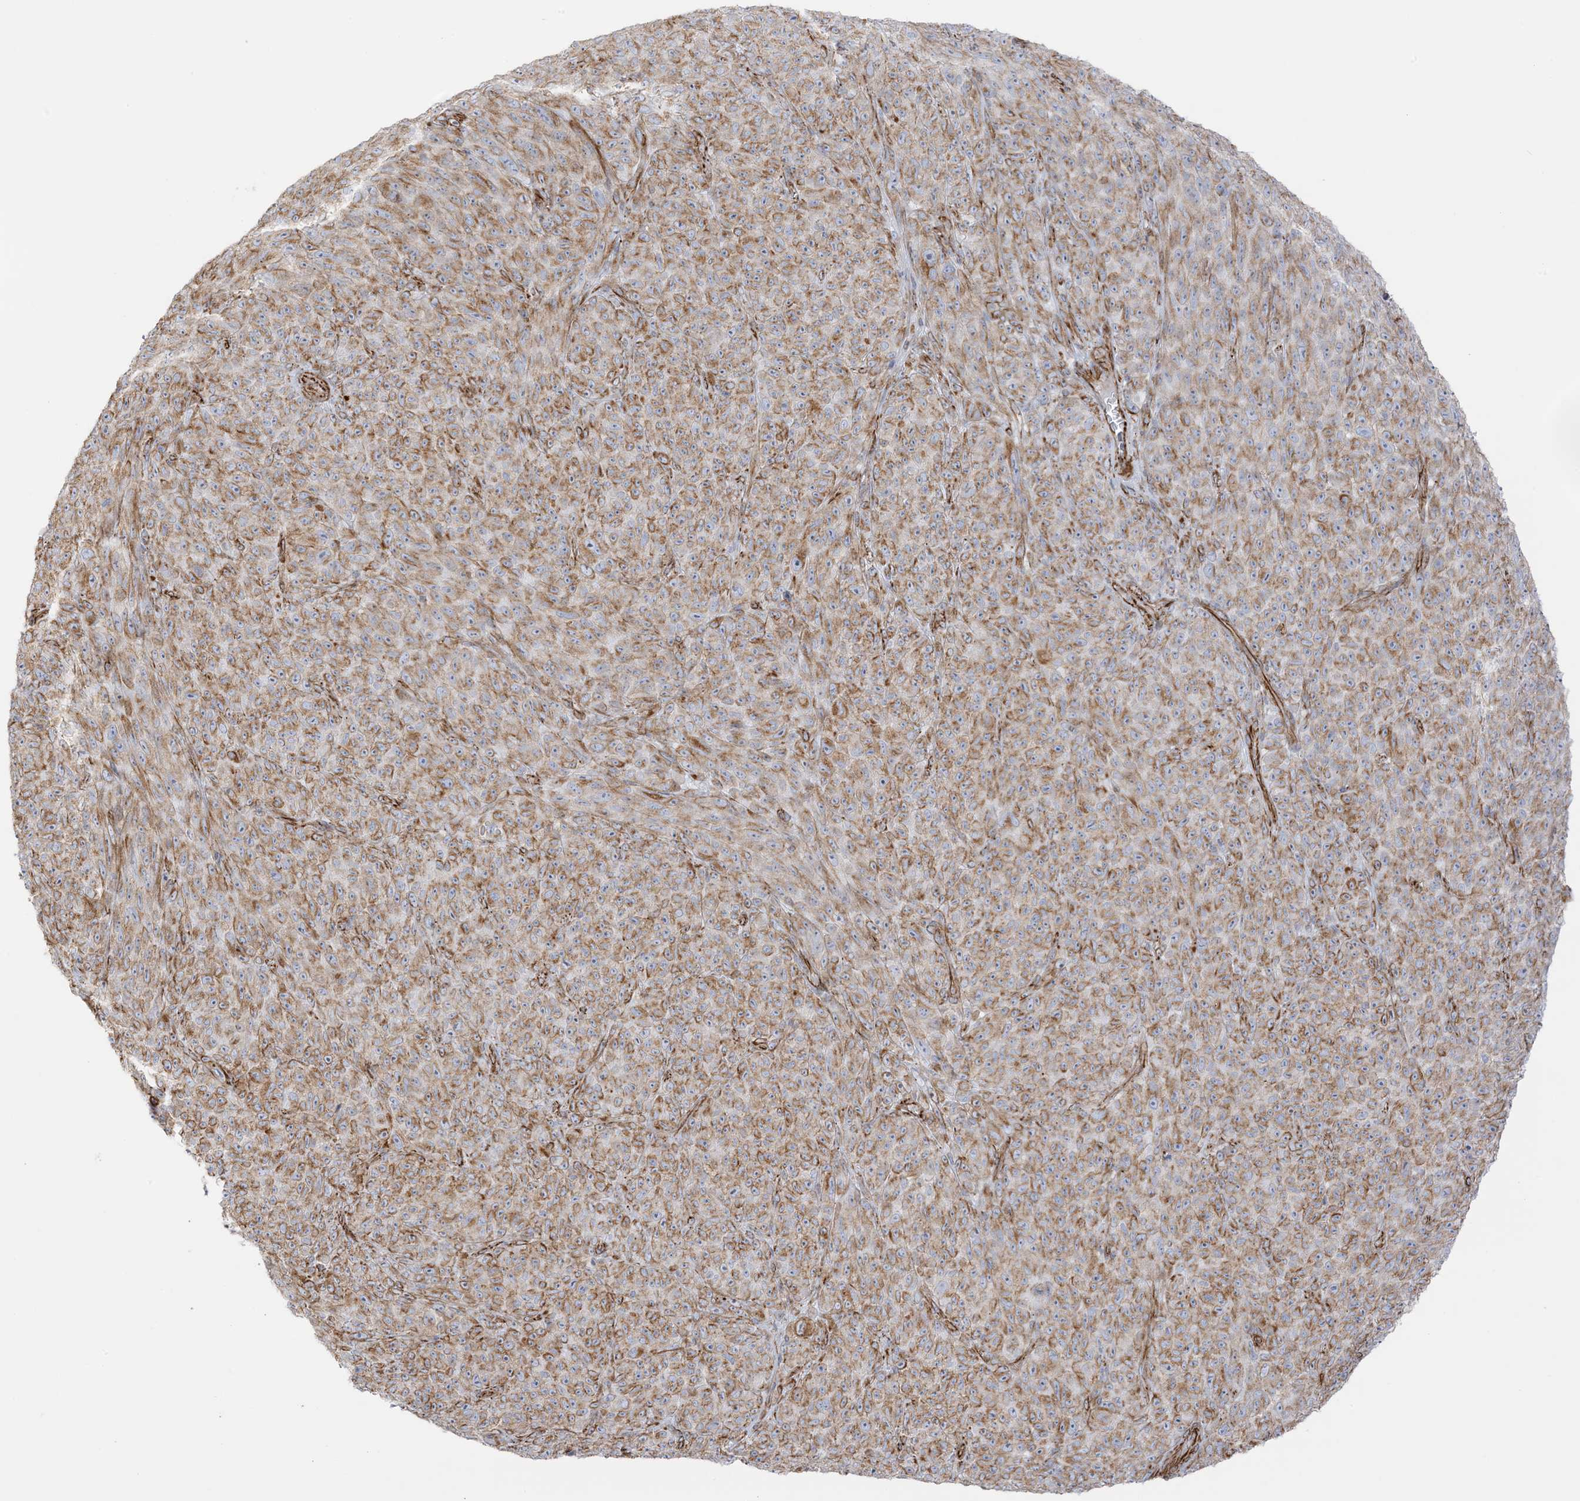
{"staining": {"intensity": "moderate", "quantity": ">75%", "location": "cytoplasmic/membranous"}, "tissue": "melanoma", "cell_type": "Tumor cells", "image_type": "cancer", "snomed": [{"axis": "morphology", "description": "Malignant melanoma, NOS"}, {"axis": "topography", "description": "Skin"}], "caption": "A high-resolution photomicrograph shows immunohistochemistry (IHC) staining of malignant melanoma, which reveals moderate cytoplasmic/membranous expression in about >75% of tumor cells.", "gene": "PID1", "patient": {"sex": "female", "age": 82}}